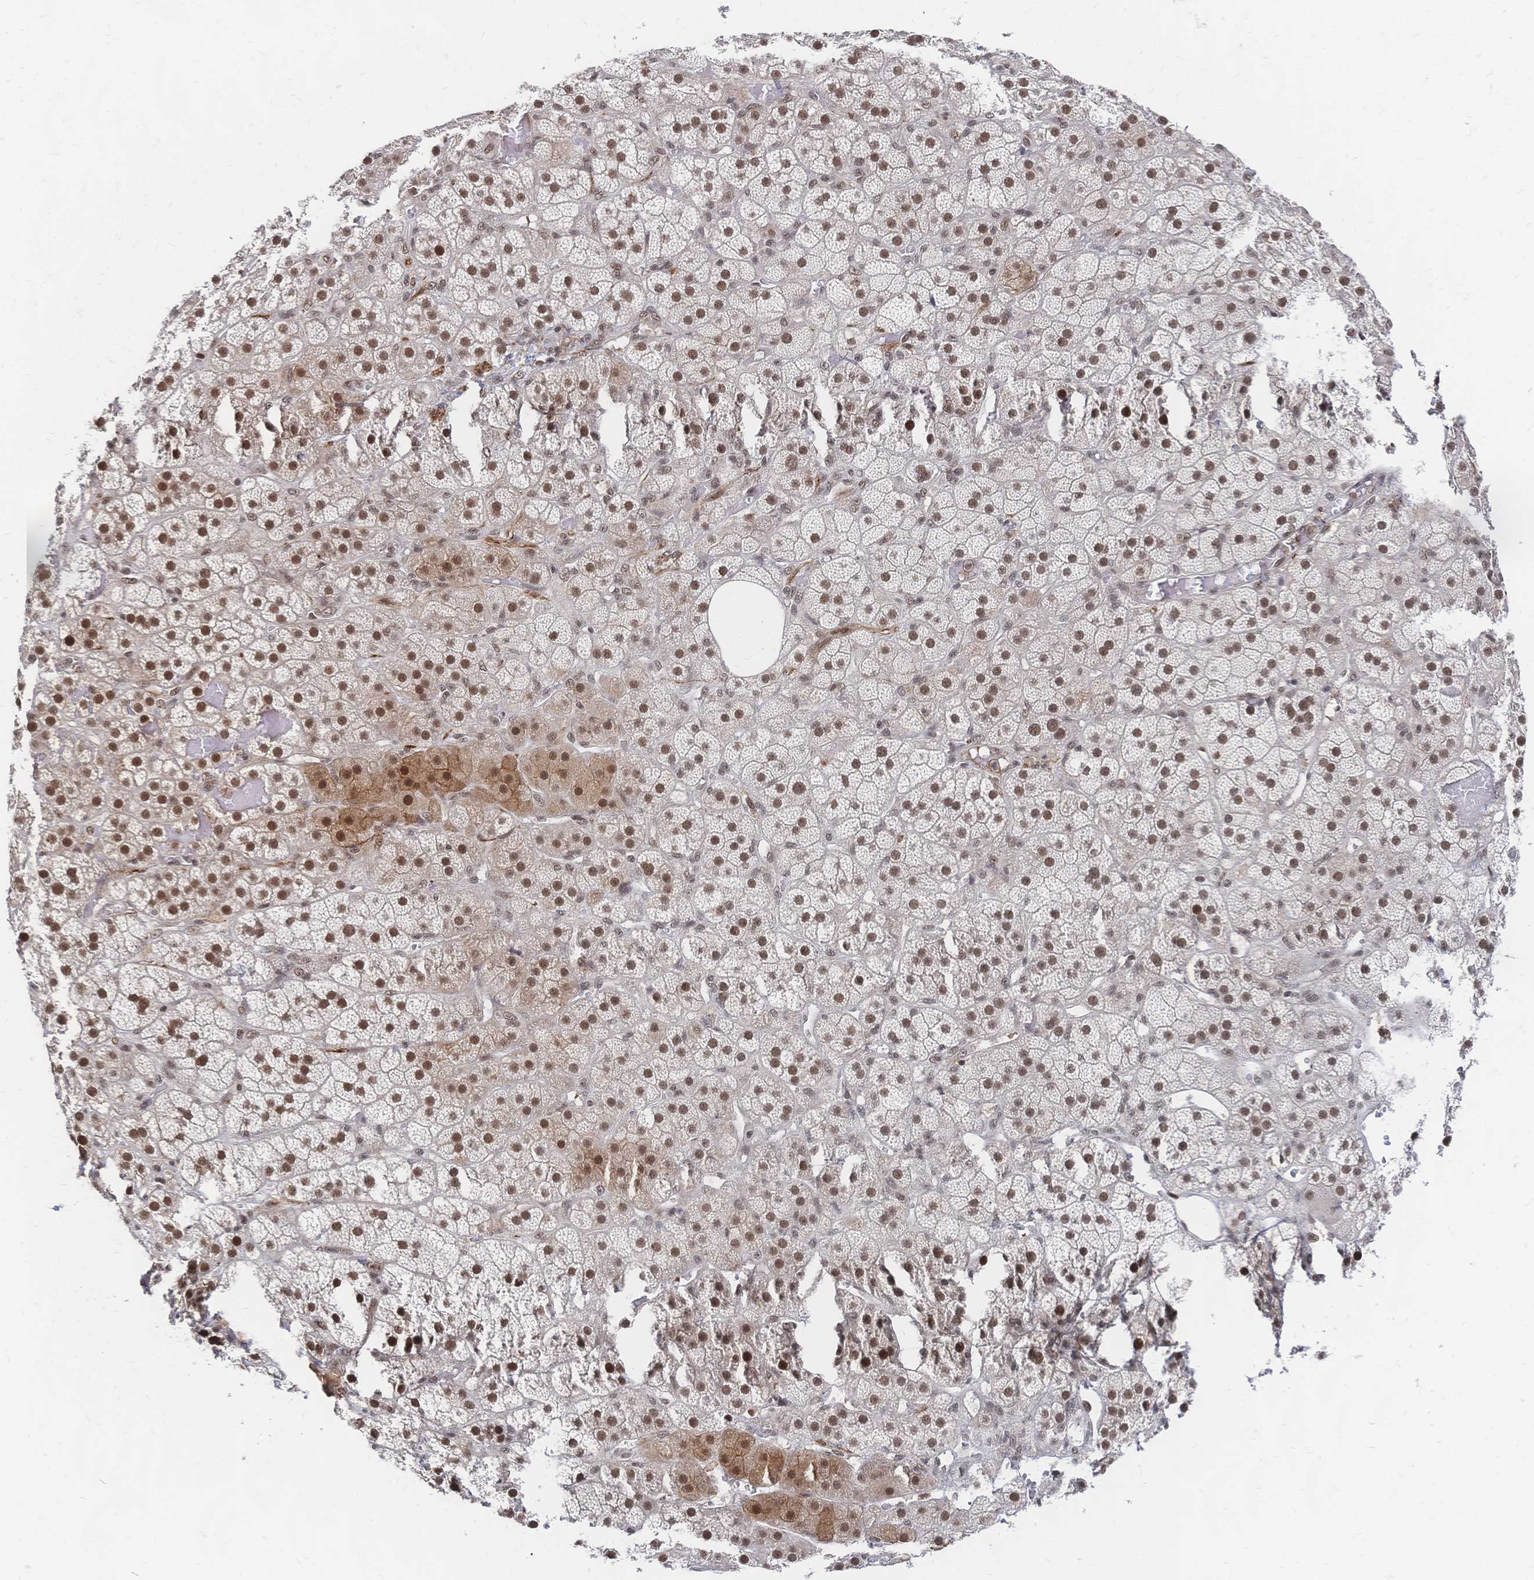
{"staining": {"intensity": "strong", "quantity": ">75%", "location": "nuclear"}, "tissue": "adrenal gland", "cell_type": "Glandular cells", "image_type": "normal", "snomed": [{"axis": "morphology", "description": "Normal tissue, NOS"}, {"axis": "topography", "description": "Adrenal gland"}], "caption": "Protein positivity by IHC exhibits strong nuclear positivity in approximately >75% of glandular cells in unremarkable adrenal gland.", "gene": "NELFA", "patient": {"sex": "male", "age": 57}}